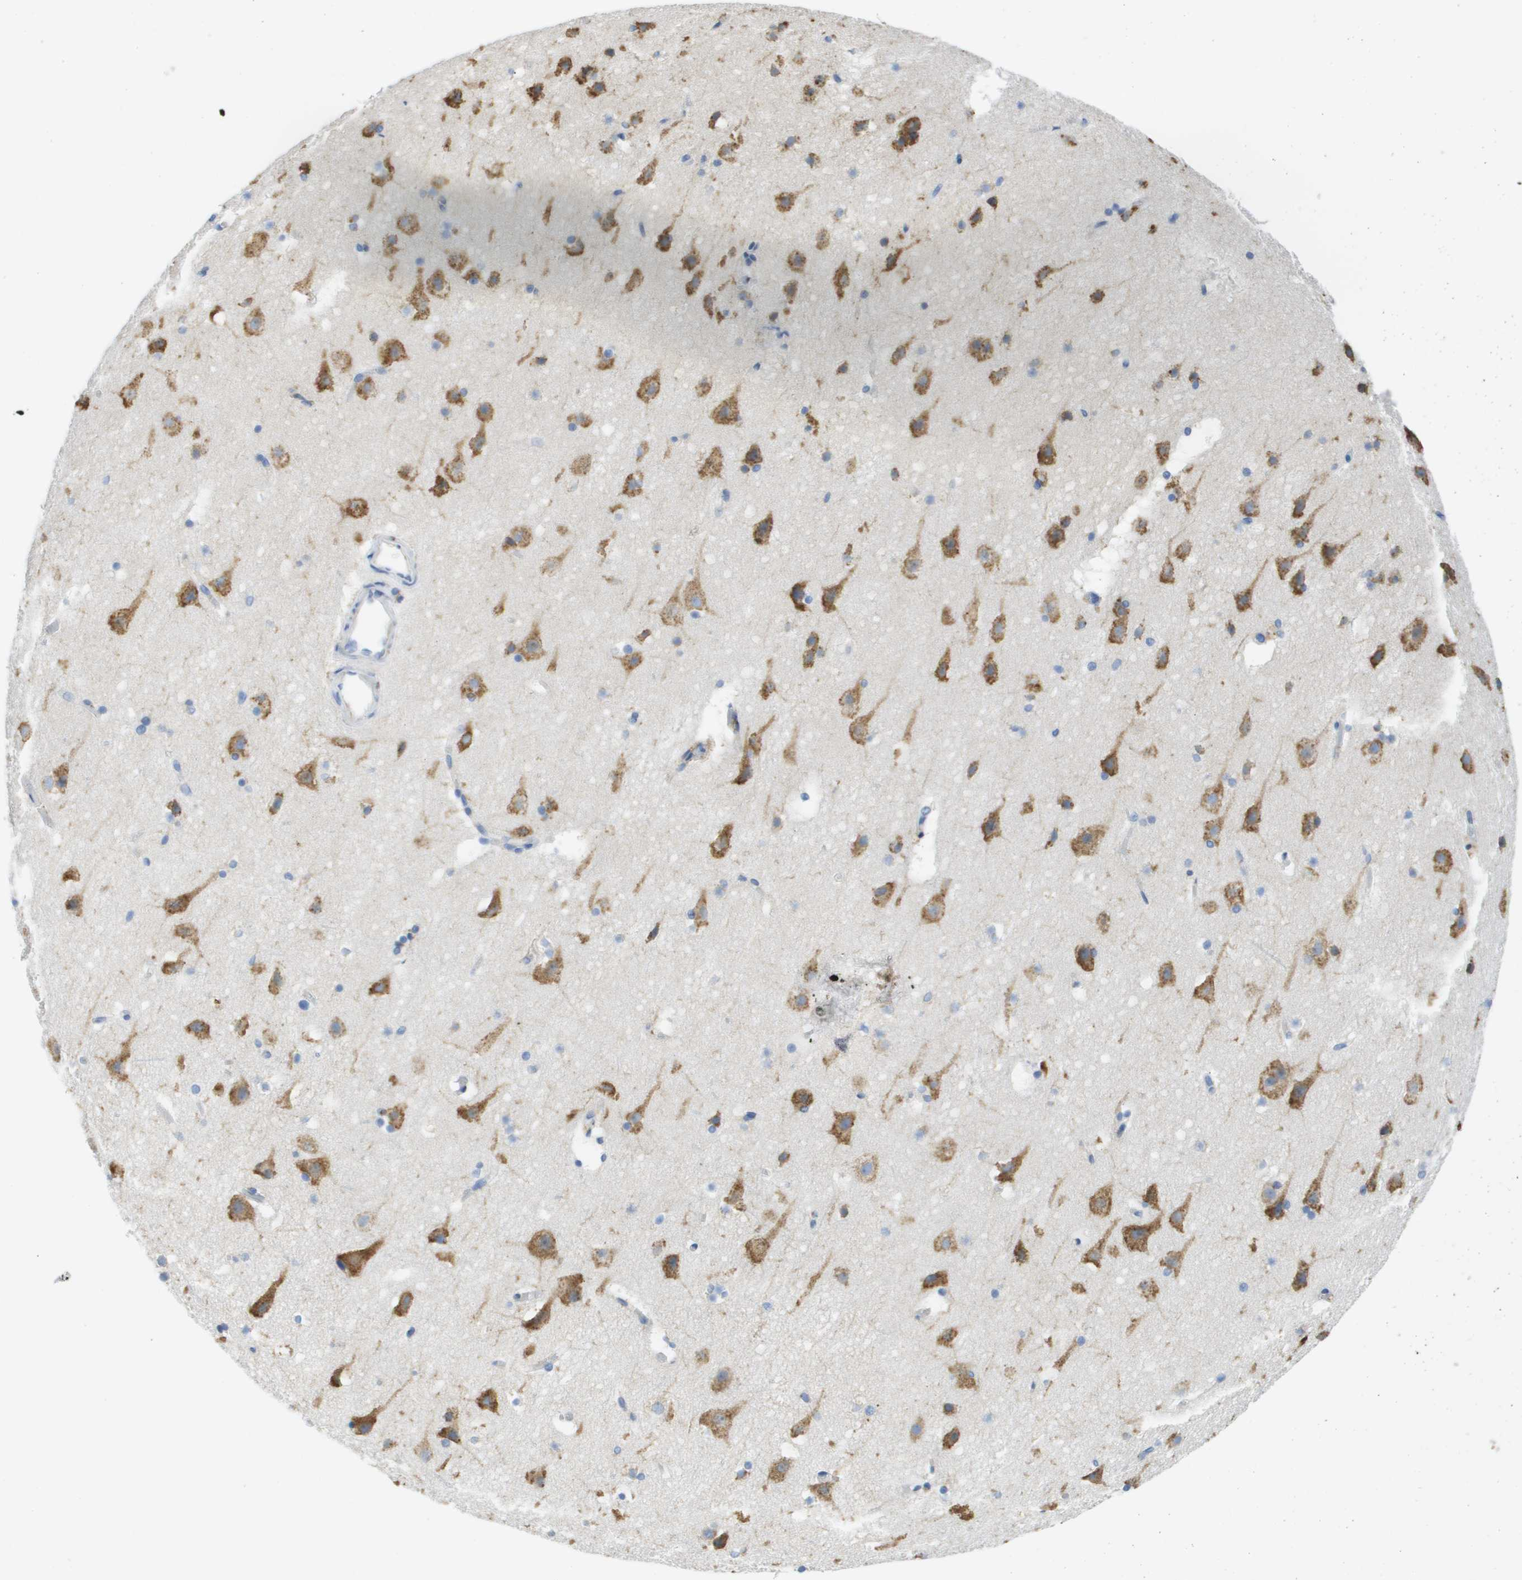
{"staining": {"intensity": "negative", "quantity": "none", "location": "none"}, "tissue": "cerebral cortex", "cell_type": "Endothelial cells", "image_type": "normal", "snomed": [{"axis": "morphology", "description": "Normal tissue, NOS"}, {"axis": "topography", "description": "Cerebral cortex"}], "caption": "Immunohistochemistry image of normal cerebral cortex stained for a protein (brown), which displays no staining in endothelial cells.", "gene": "SDR42E1", "patient": {"sex": "male", "age": 45}}